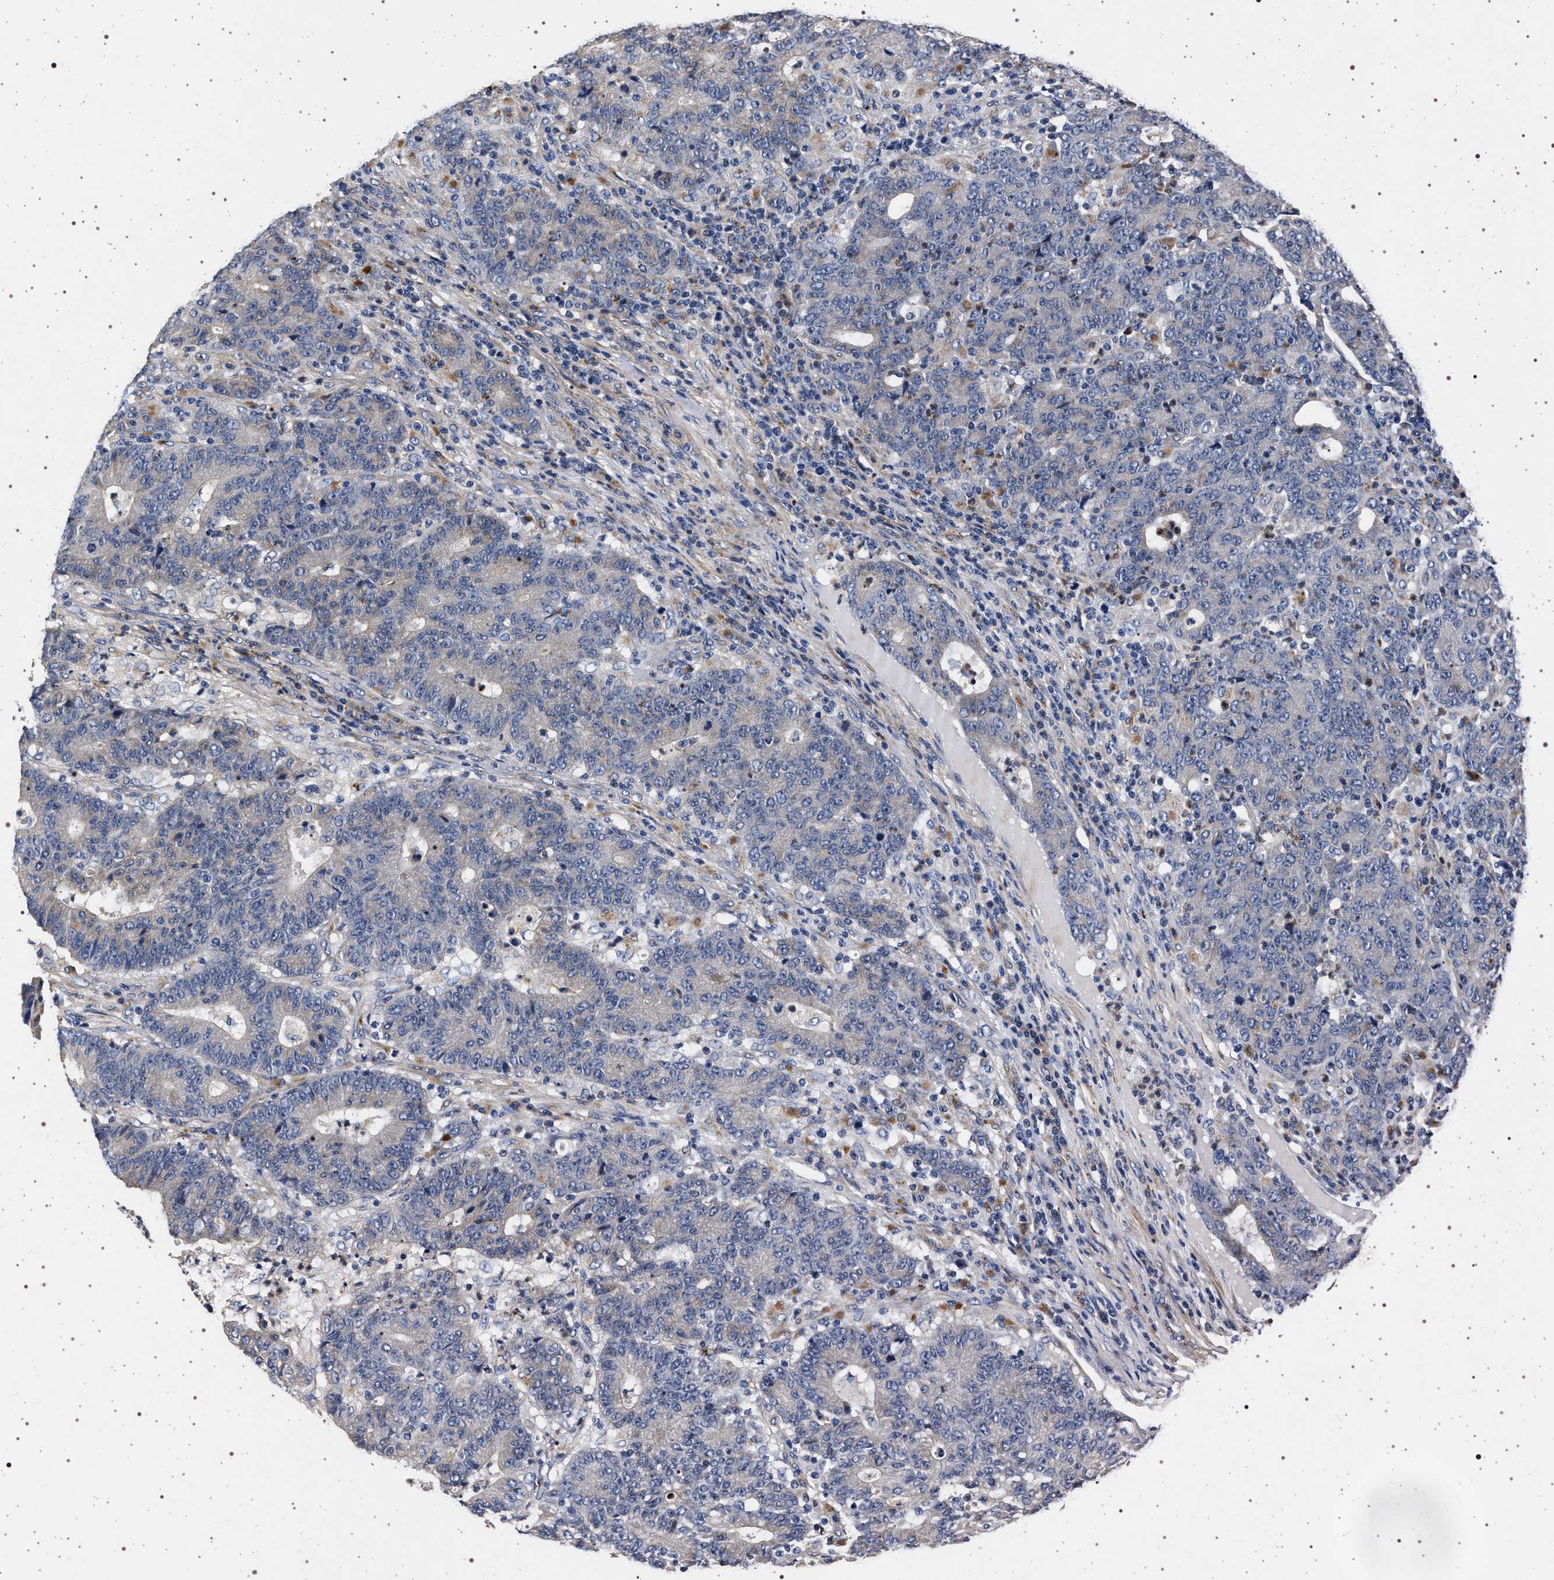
{"staining": {"intensity": "weak", "quantity": "<25%", "location": "cytoplasmic/membranous"}, "tissue": "colorectal cancer", "cell_type": "Tumor cells", "image_type": "cancer", "snomed": [{"axis": "morphology", "description": "Normal tissue, NOS"}, {"axis": "morphology", "description": "Adenocarcinoma, NOS"}, {"axis": "topography", "description": "Colon"}], "caption": "Tumor cells are negative for protein expression in human colorectal cancer (adenocarcinoma).", "gene": "KCNK6", "patient": {"sex": "female", "age": 75}}